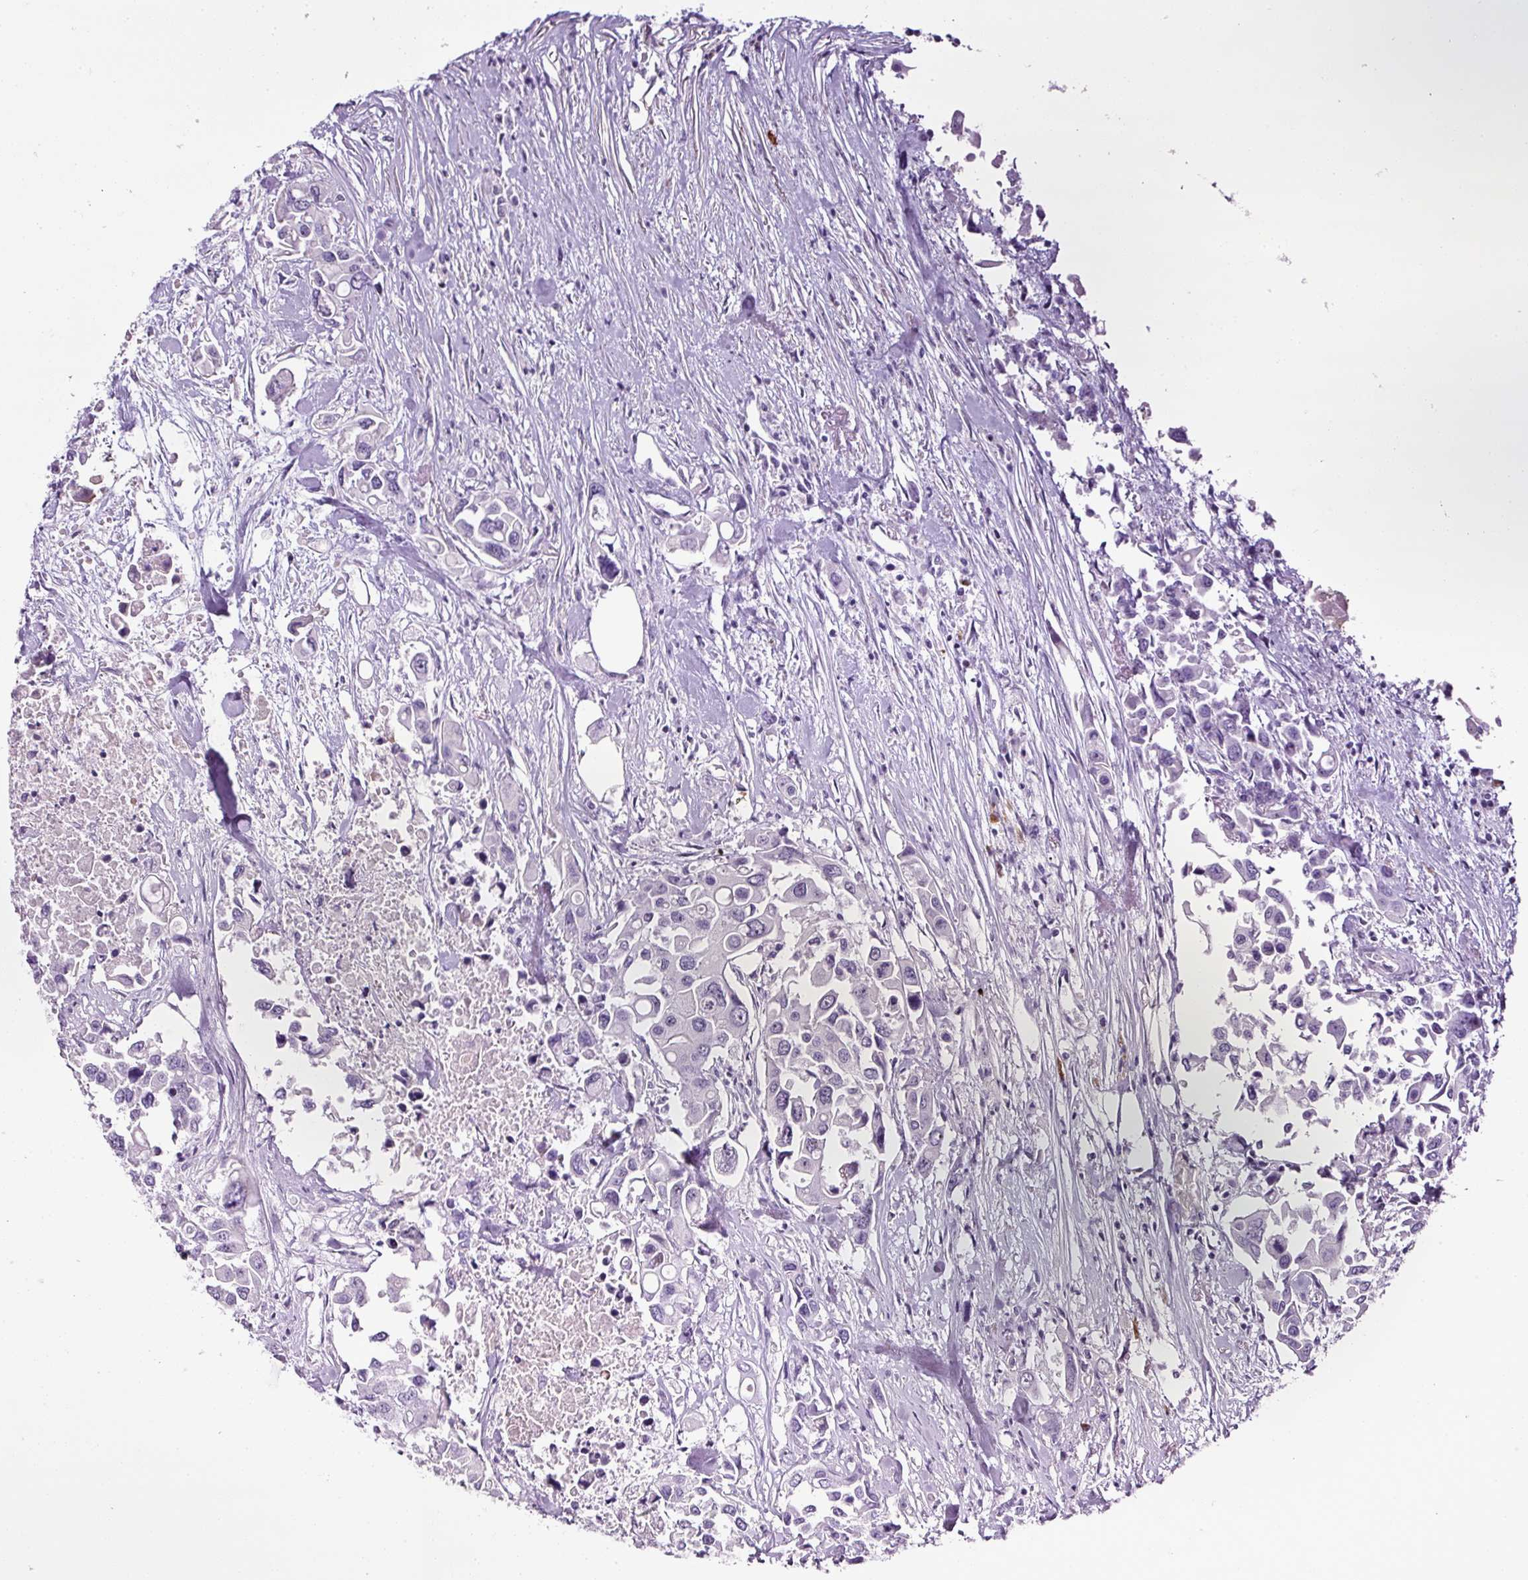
{"staining": {"intensity": "negative", "quantity": "none", "location": "none"}, "tissue": "colorectal cancer", "cell_type": "Tumor cells", "image_type": "cancer", "snomed": [{"axis": "morphology", "description": "Adenocarcinoma, NOS"}, {"axis": "topography", "description": "Colon"}], "caption": "Tumor cells are negative for brown protein staining in colorectal adenocarcinoma.", "gene": "KLF1", "patient": {"sex": "male", "age": 77}}